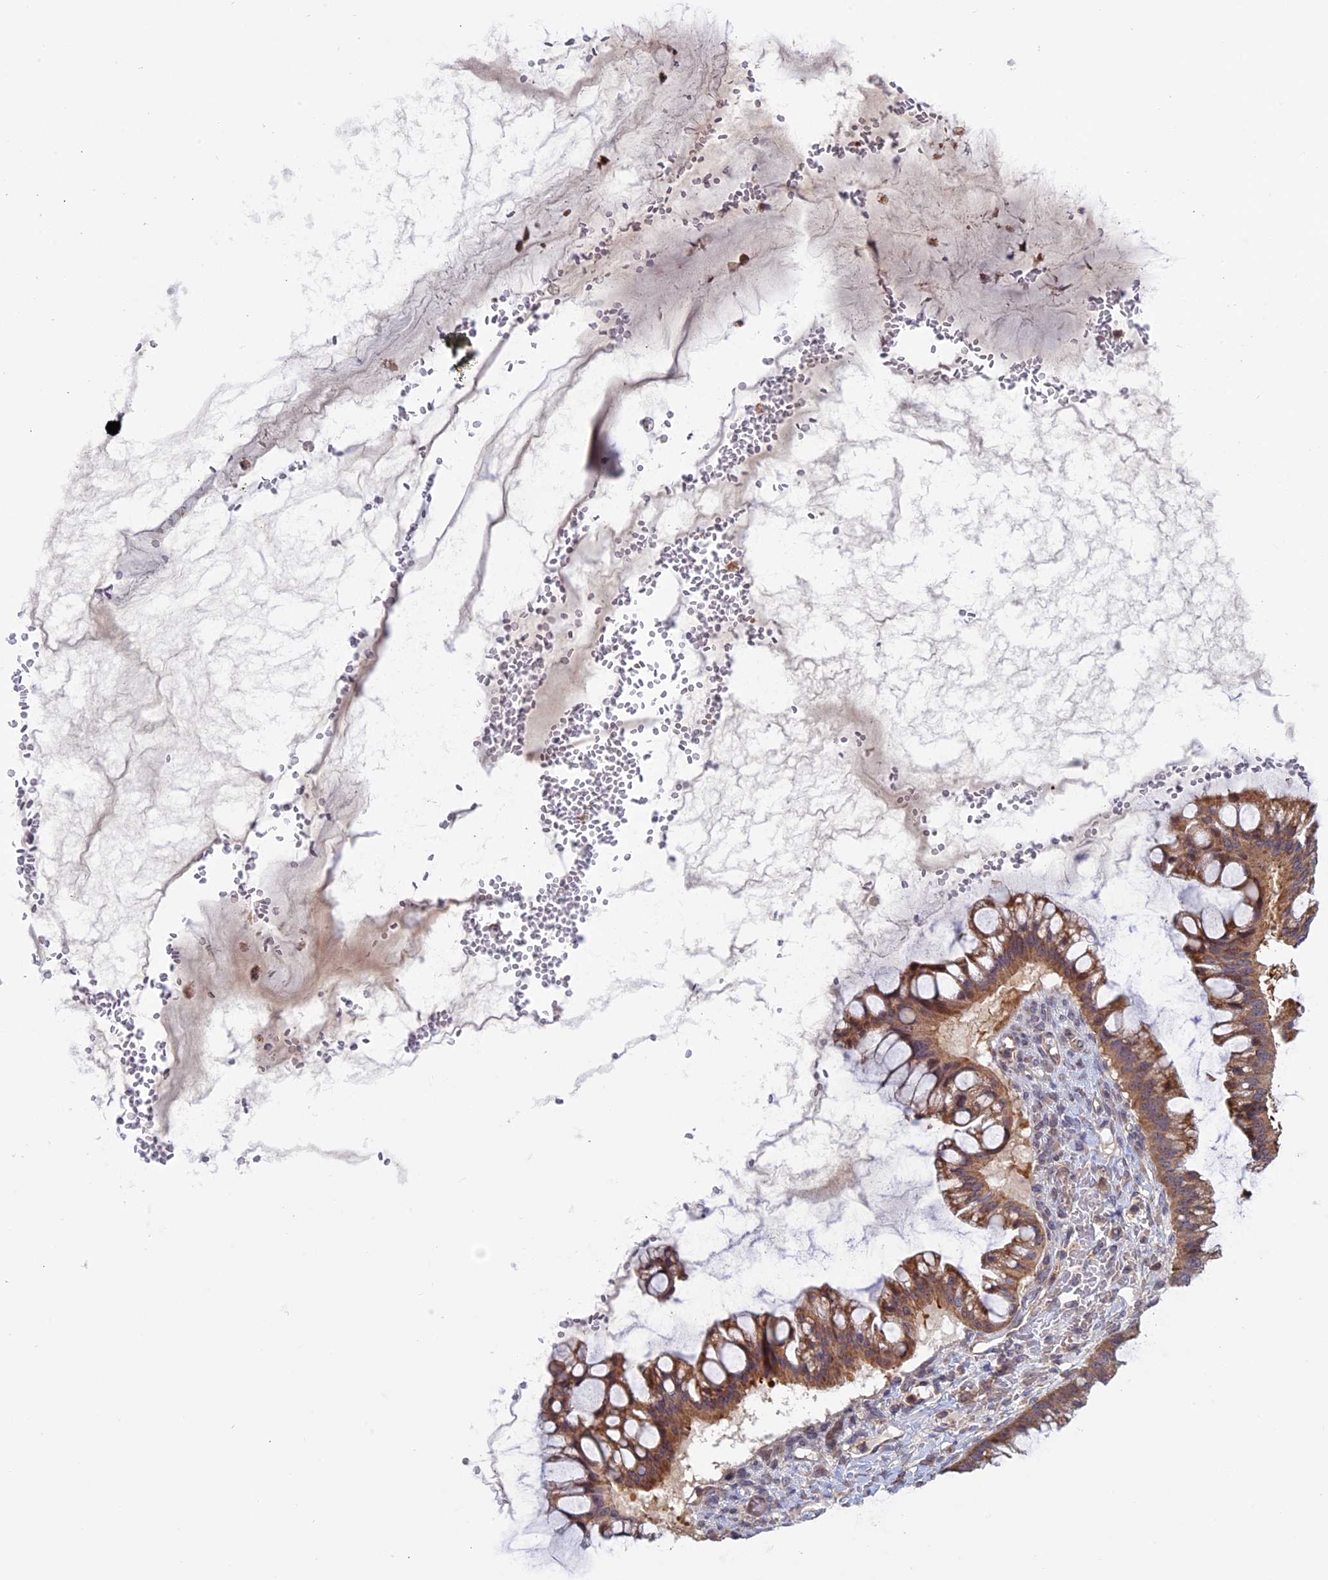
{"staining": {"intensity": "moderate", "quantity": ">75%", "location": "cytoplasmic/membranous"}, "tissue": "ovarian cancer", "cell_type": "Tumor cells", "image_type": "cancer", "snomed": [{"axis": "morphology", "description": "Cystadenocarcinoma, mucinous, NOS"}, {"axis": "topography", "description": "Ovary"}], "caption": "Ovarian mucinous cystadenocarcinoma stained for a protein displays moderate cytoplasmic/membranous positivity in tumor cells. (IHC, brightfield microscopy, high magnification).", "gene": "FERMT1", "patient": {"sex": "female", "age": 73}}